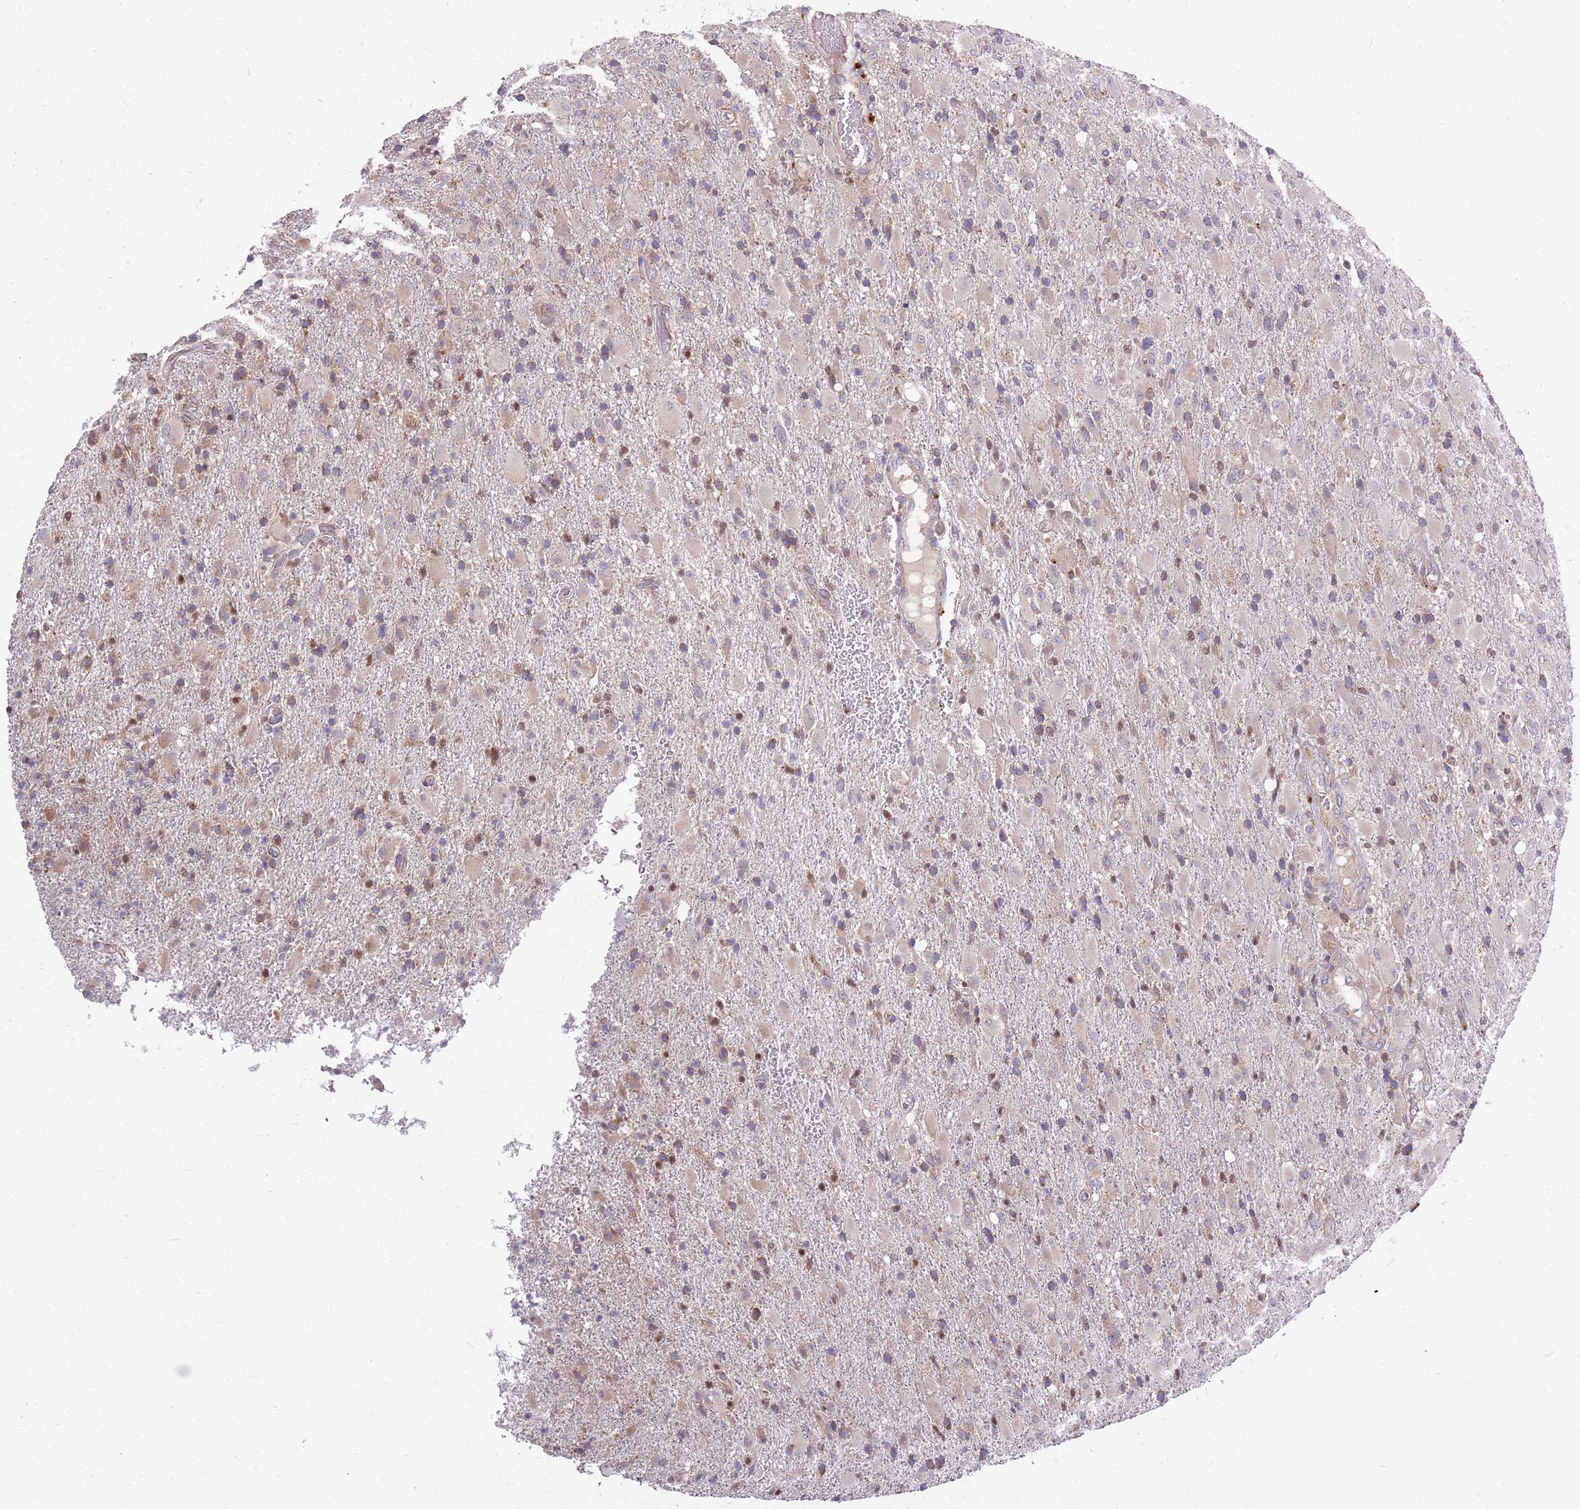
{"staining": {"intensity": "moderate", "quantity": "<25%", "location": "cytoplasmic/membranous"}, "tissue": "glioma", "cell_type": "Tumor cells", "image_type": "cancer", "snomed": [{"axis": "morphology", "description": "Glioma, malignant, Low grade"}, {"axis": "topography", "description": "Brain"}], "caption": "Moderate cytoplasmic/membranous protein positivity is appreciated in about <25% of tumor cells in glioma.", "gene": "PPP1R27", "patient": {"sex": "male", "age": 65}}